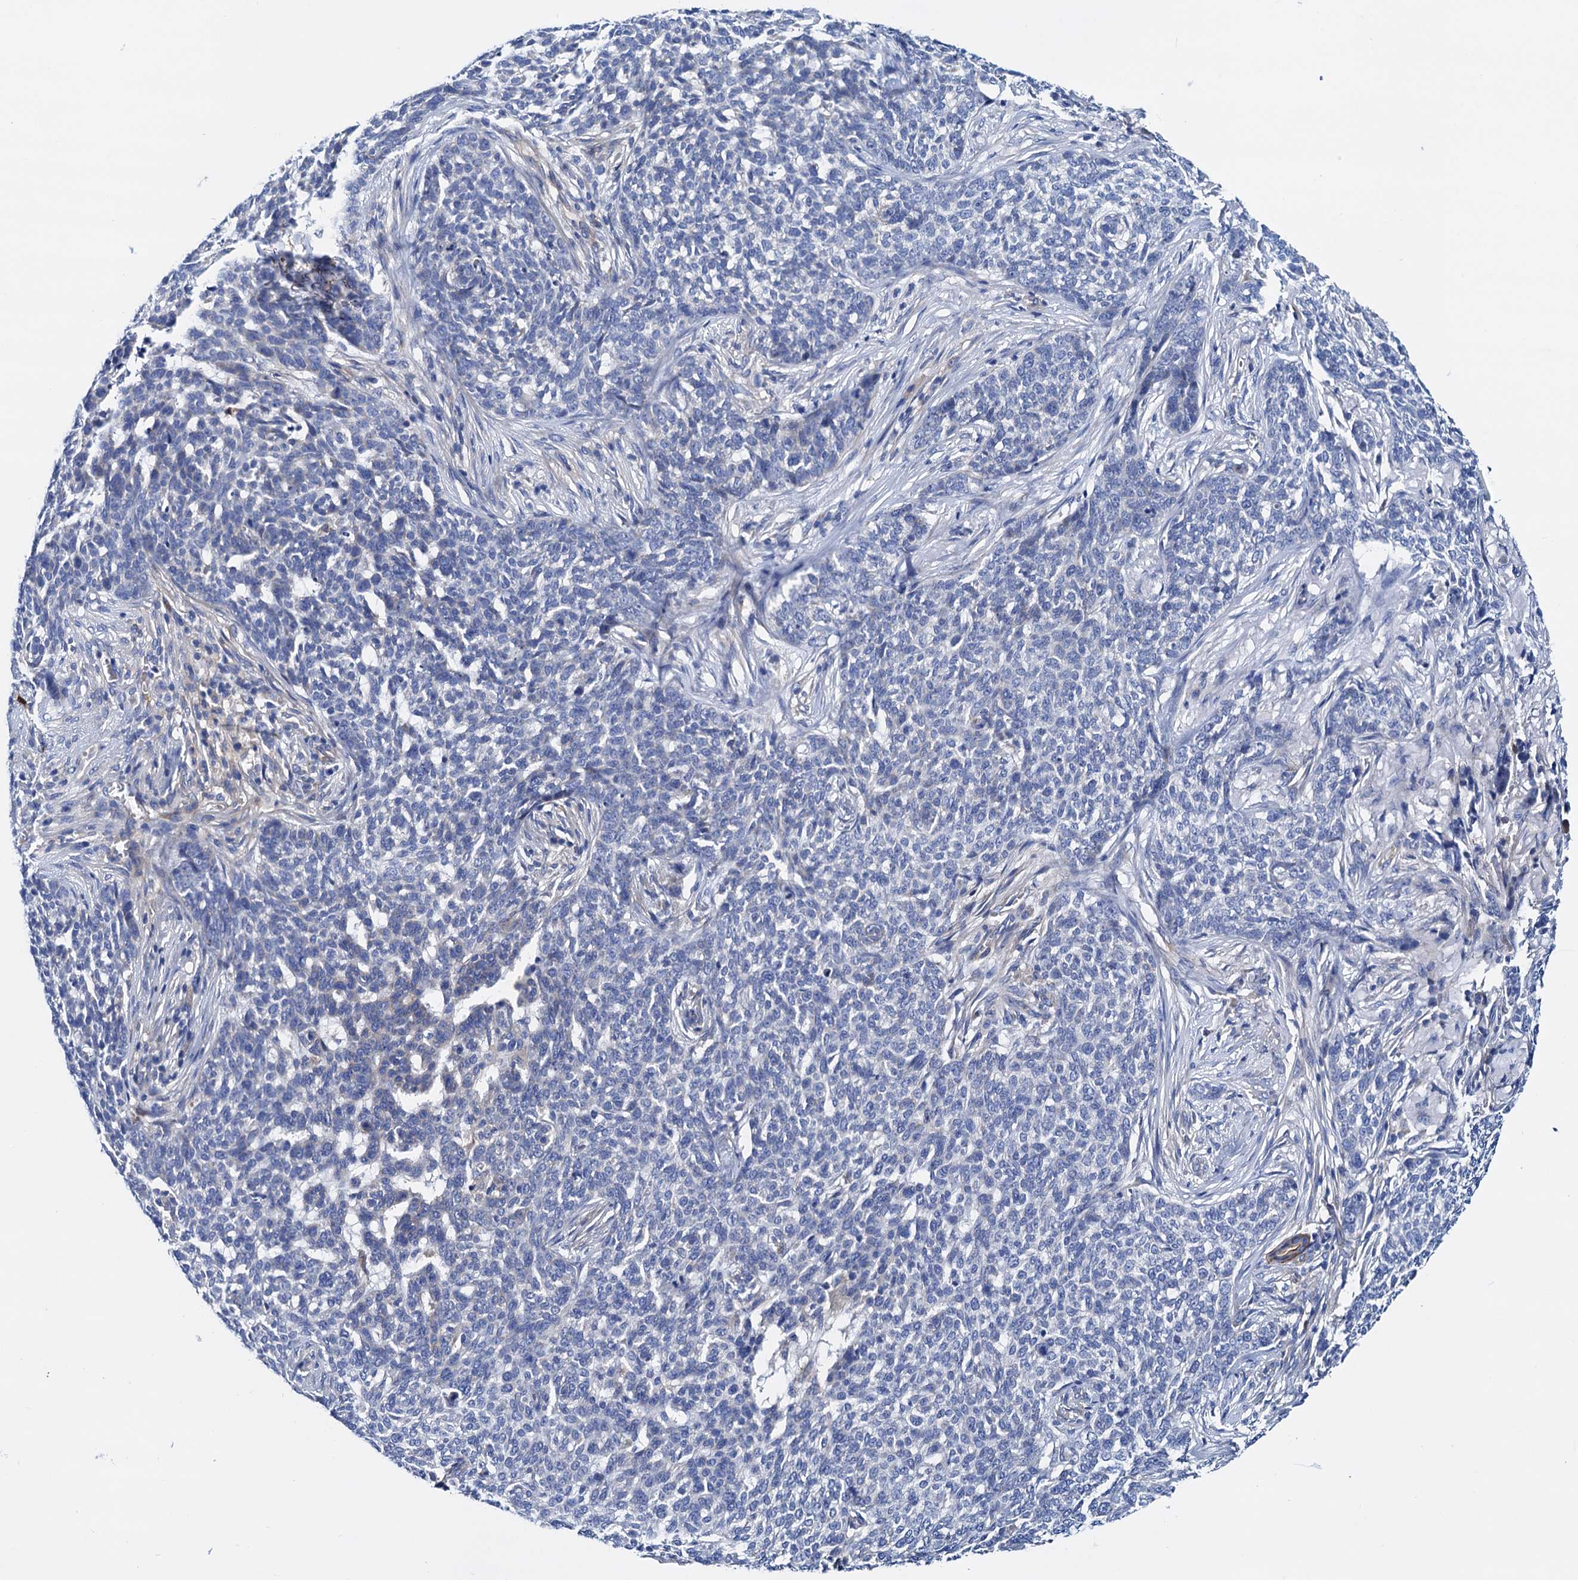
{"staining": {"intensity": "negative", "quantity": "none", "location": "none"}, "tissue": "skin cancer", "cell_type": "Tumor cells", "image_type": "cancer", "snomed": [{"axis": "morphology", "description": "Basal cell carcinoma"}, {"axis": "topography", "description": "Skin"}], "caption": "DAB (3,3'-diaminobenzidine) immunohistochemical staining of human skin cancer (basal cell carcinoma) reveals no significant positivity in tumor cells. The staining is performed using DAB brown chromogen with nuclei counter-stained in using hematoxylin.", "gene": "RASSF9", "patient": {"sex": "male", "age": 85}}